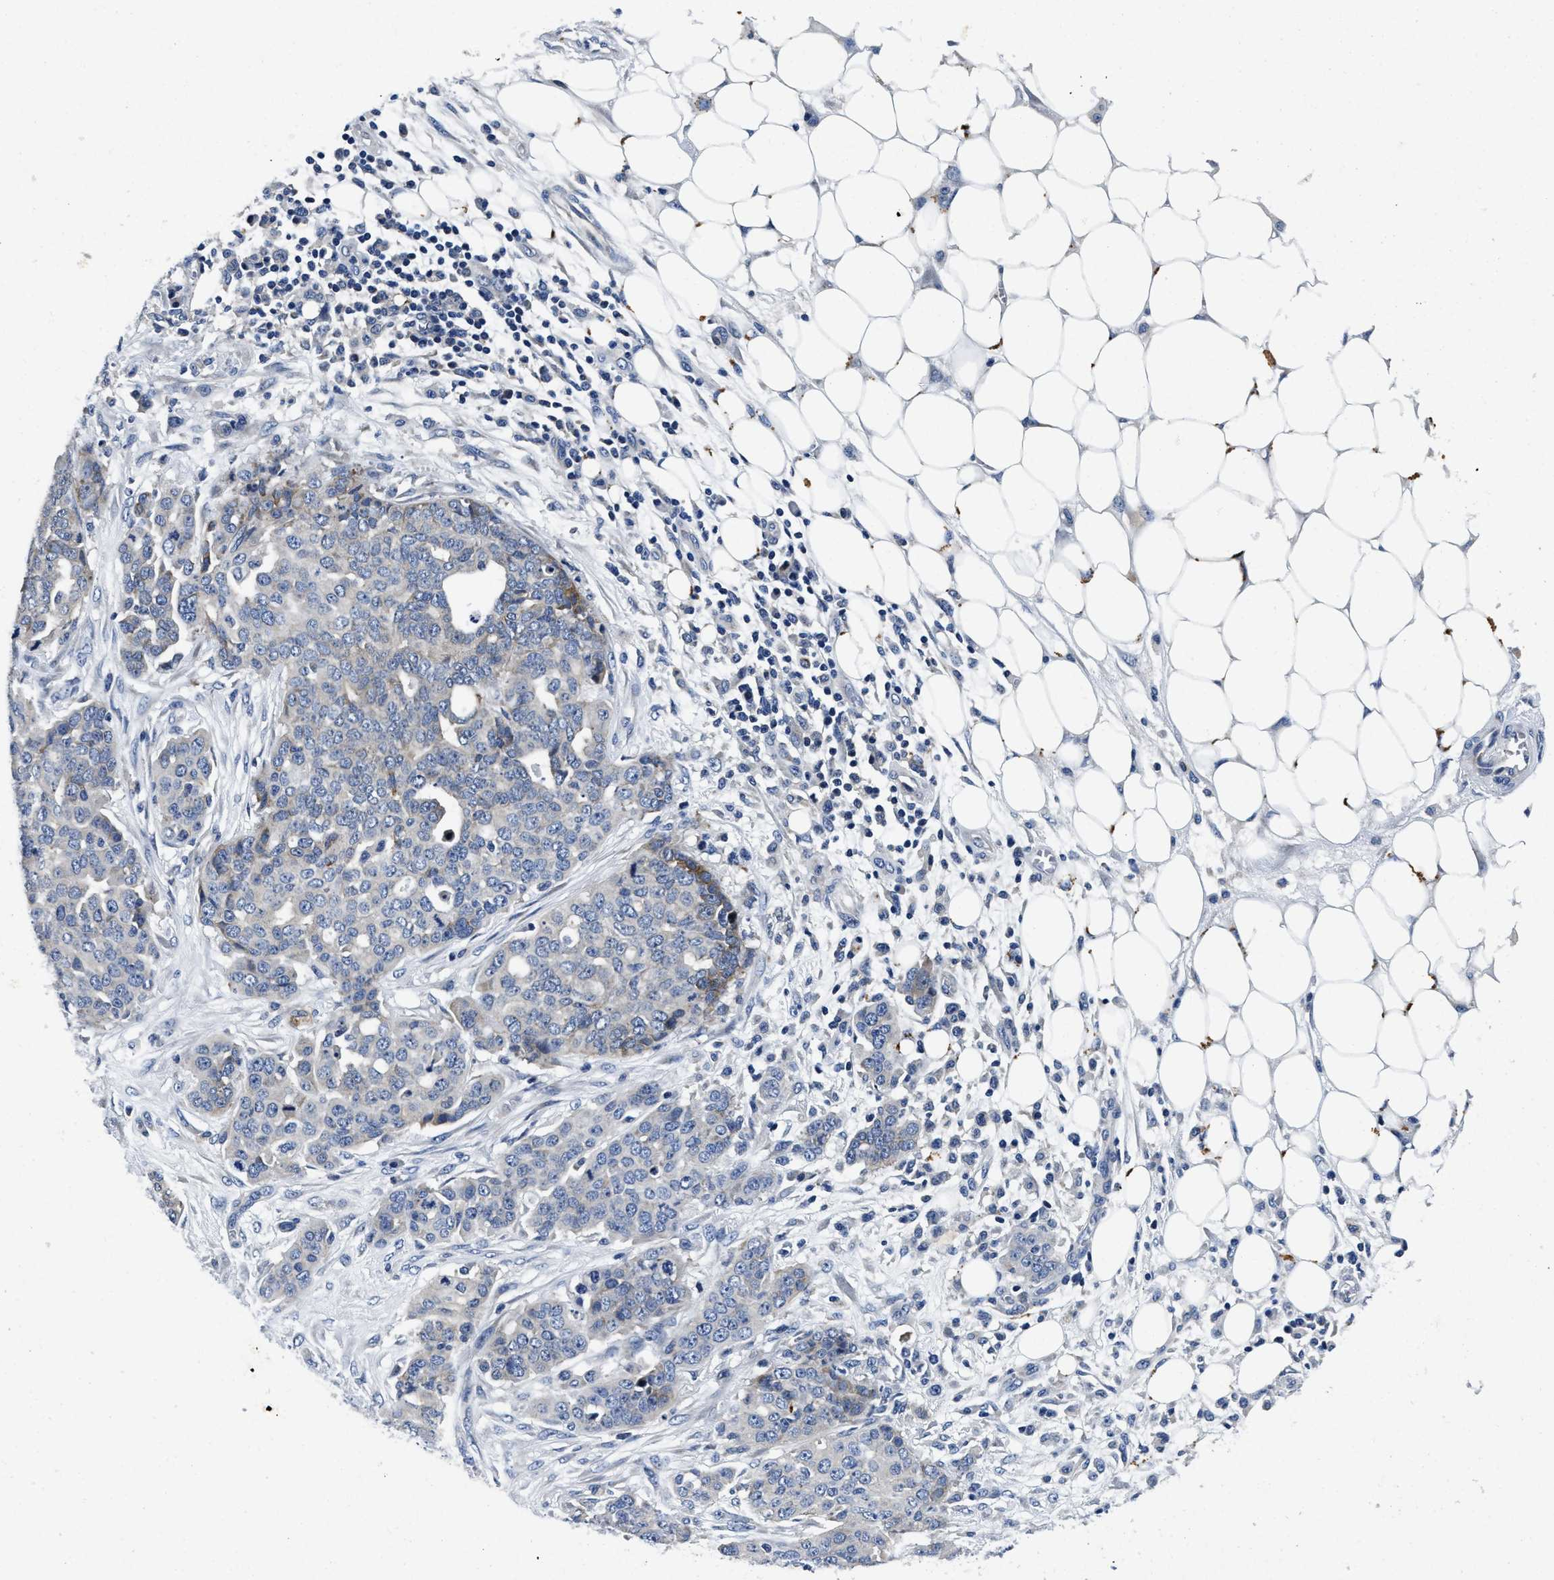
{"staining": {"intensity": "negative", "quantity": "none", "location": "none"}, "tissue": "ovarian cancer", "cell_type": "Tumor cells", "image_type": "cancer", "snomed": [{"axis": "morphology", "description": "Cystadenocarcinoma, serous, NOS"}, {"axis": "topography", "description": "Soft tissue"}, {"axis": "topography", "description": "Ovary"}], "caption": "Serous cystadenocarcinoma (ovarian) stained for a protein using immunohistochemistry (IHC) displays no staining tumor cells.", "gene": "LAD1", "patient": {"sex": "female", "age": 57}}